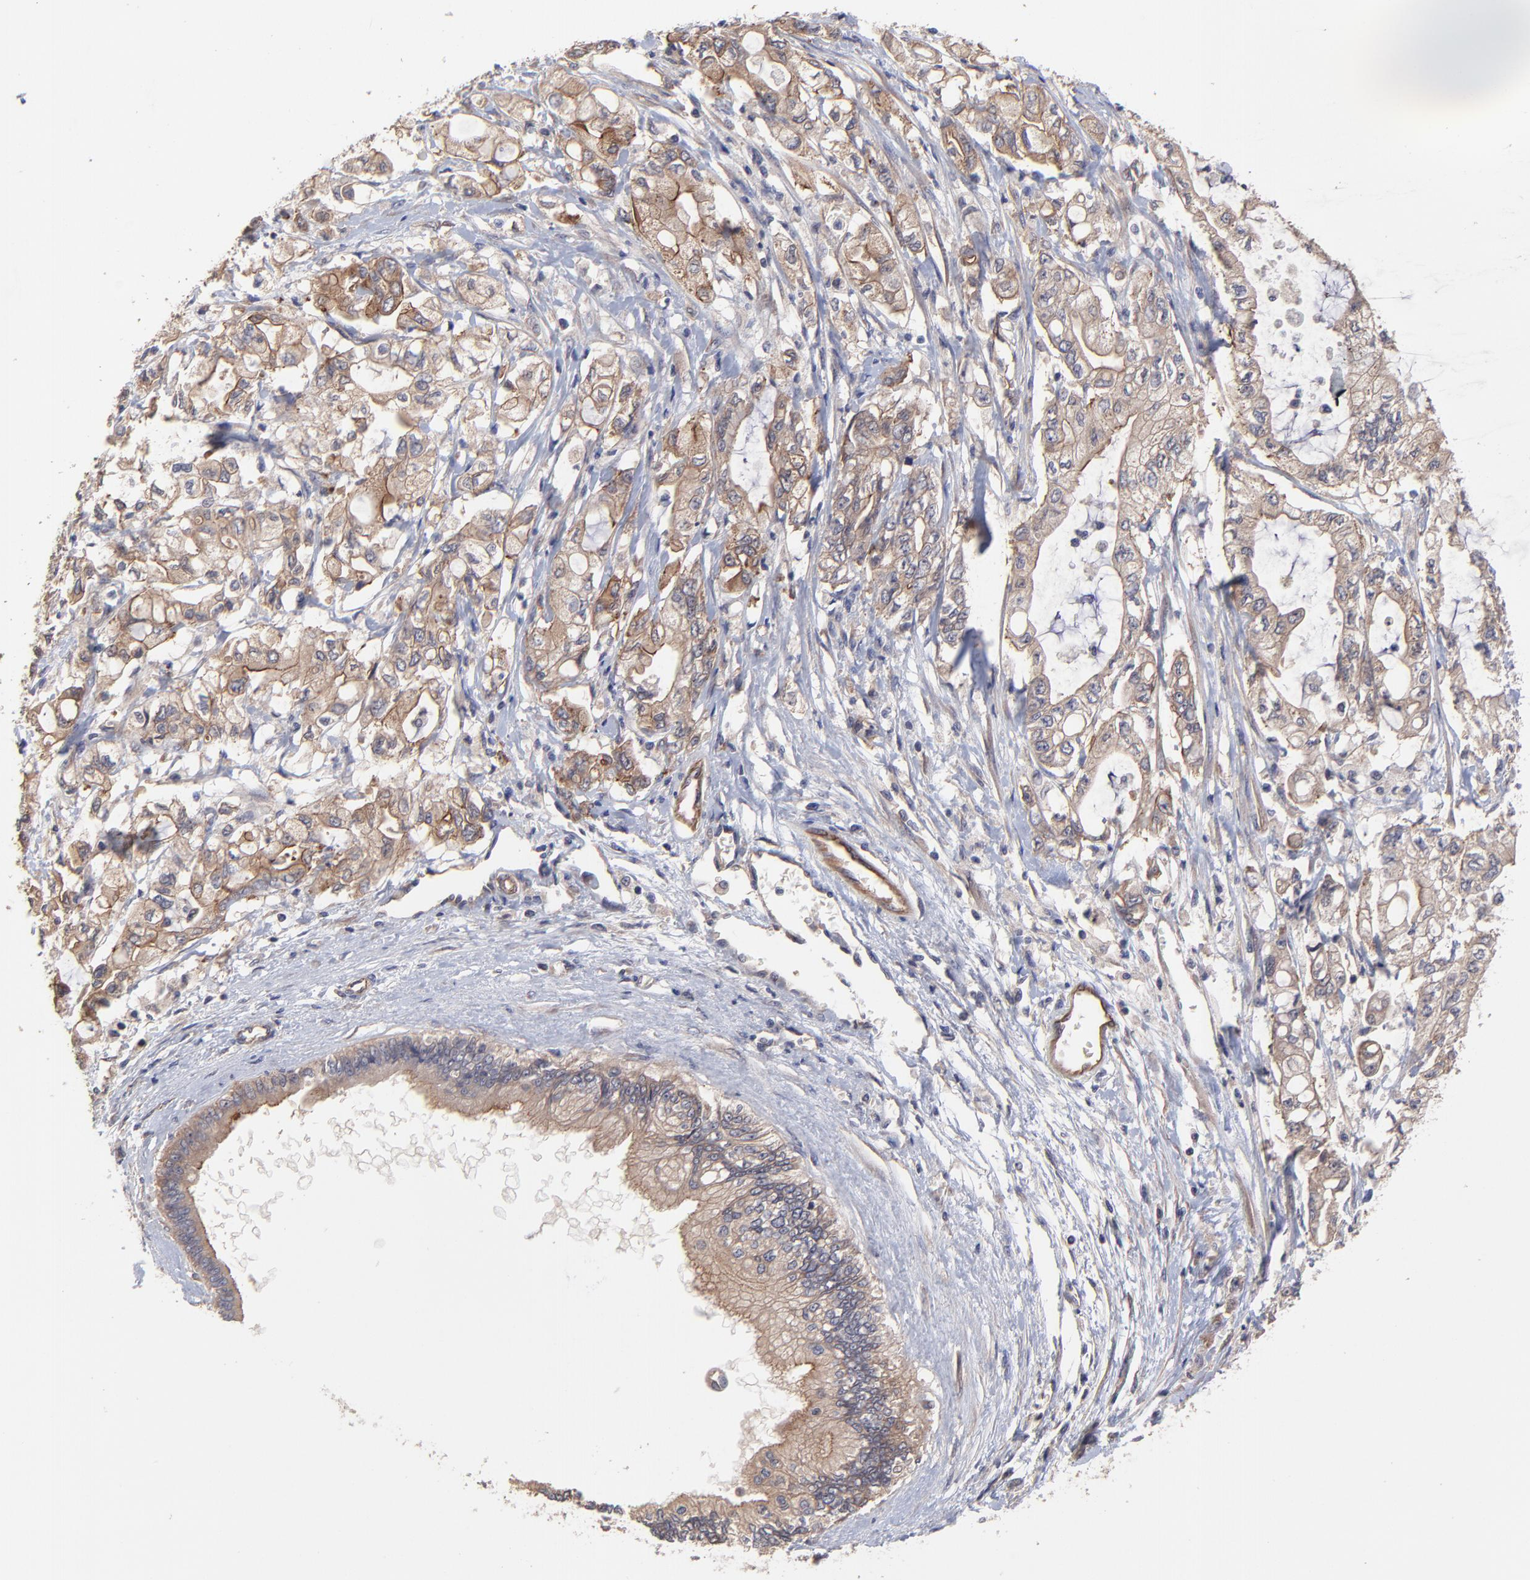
{"staining": {"intensity": "moderate", "quantity": ">75%", "location": "cytoplasmic/membranous"}, "tissue": "pancreatic cancer", "cell_type": "Tumor cells", "image_type": "cancer", "snomed": [{"axis": "morphology", "description": "Adenocarcinoma, NOS"}, {"axis": "topography", "description": "Pancreas"}], "caption": "Tumor cells display medium levels of moderate cytoplasmic/membranous staining in approximately >75% of cells in adenocarcinoma (pancreatic).", "gene": "ZNF780B", "patient": {"sex": "male", "age": 79}}